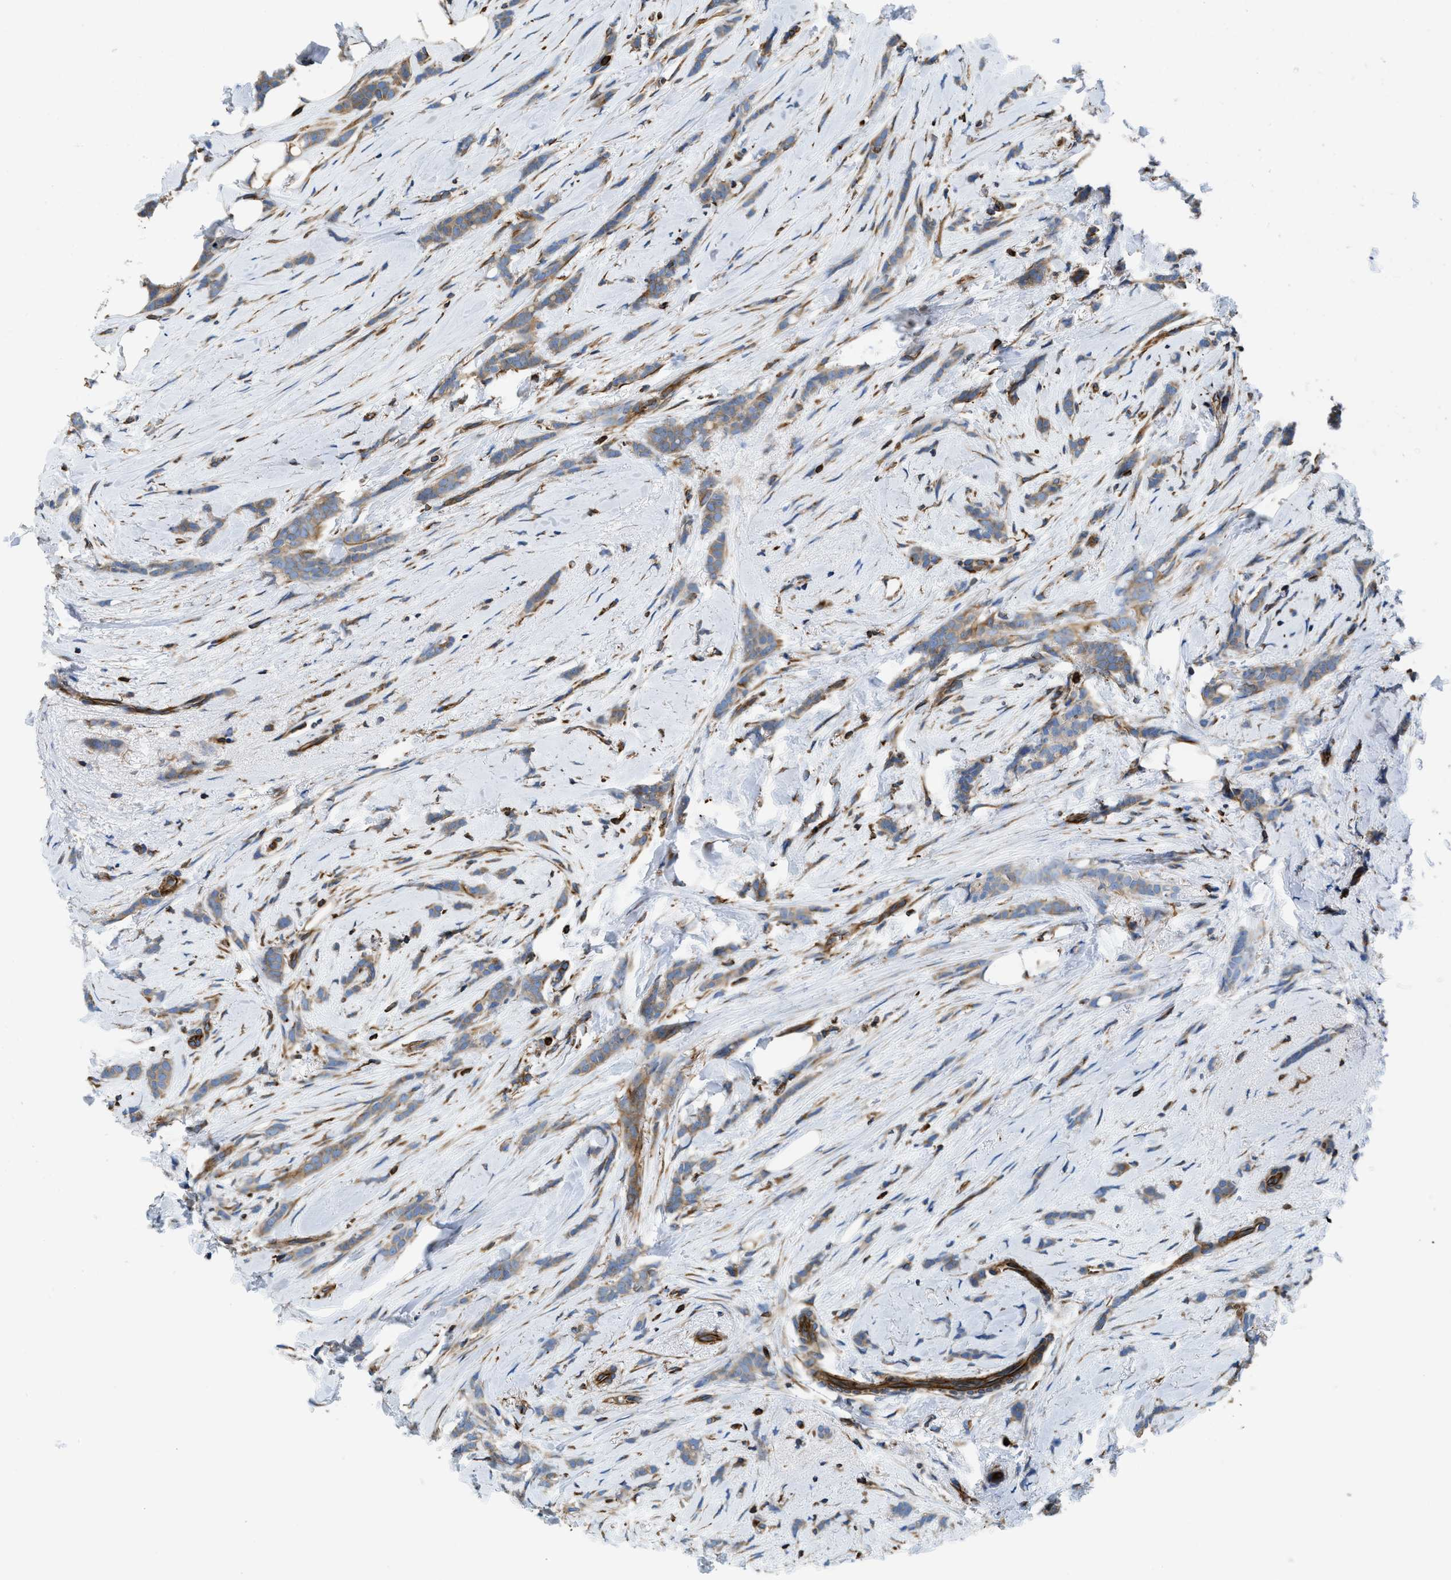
{"staining": {"intensity": "weak", "quantity": ">75%", "location": "cytoplasmic/membranous"}, "tissue": "breast cancer", "cell_type": "Tumor cells", "image_type": "cancer", "snomed": [{"axis": "morphology", "description": "Lobular carcinoma, in situ"}, {"axis": "morphology", "description": "Lobular carcinoma"}, {"axis": "topography", "description": "Breast"}], "caption": "IHC of human breast cancer reveals low levels of weak cytoplasmic/membranous expression in about >75% of tumor cells.", "gene": "HSD17B12", "patient": {"sex": "female", "age": 41}}